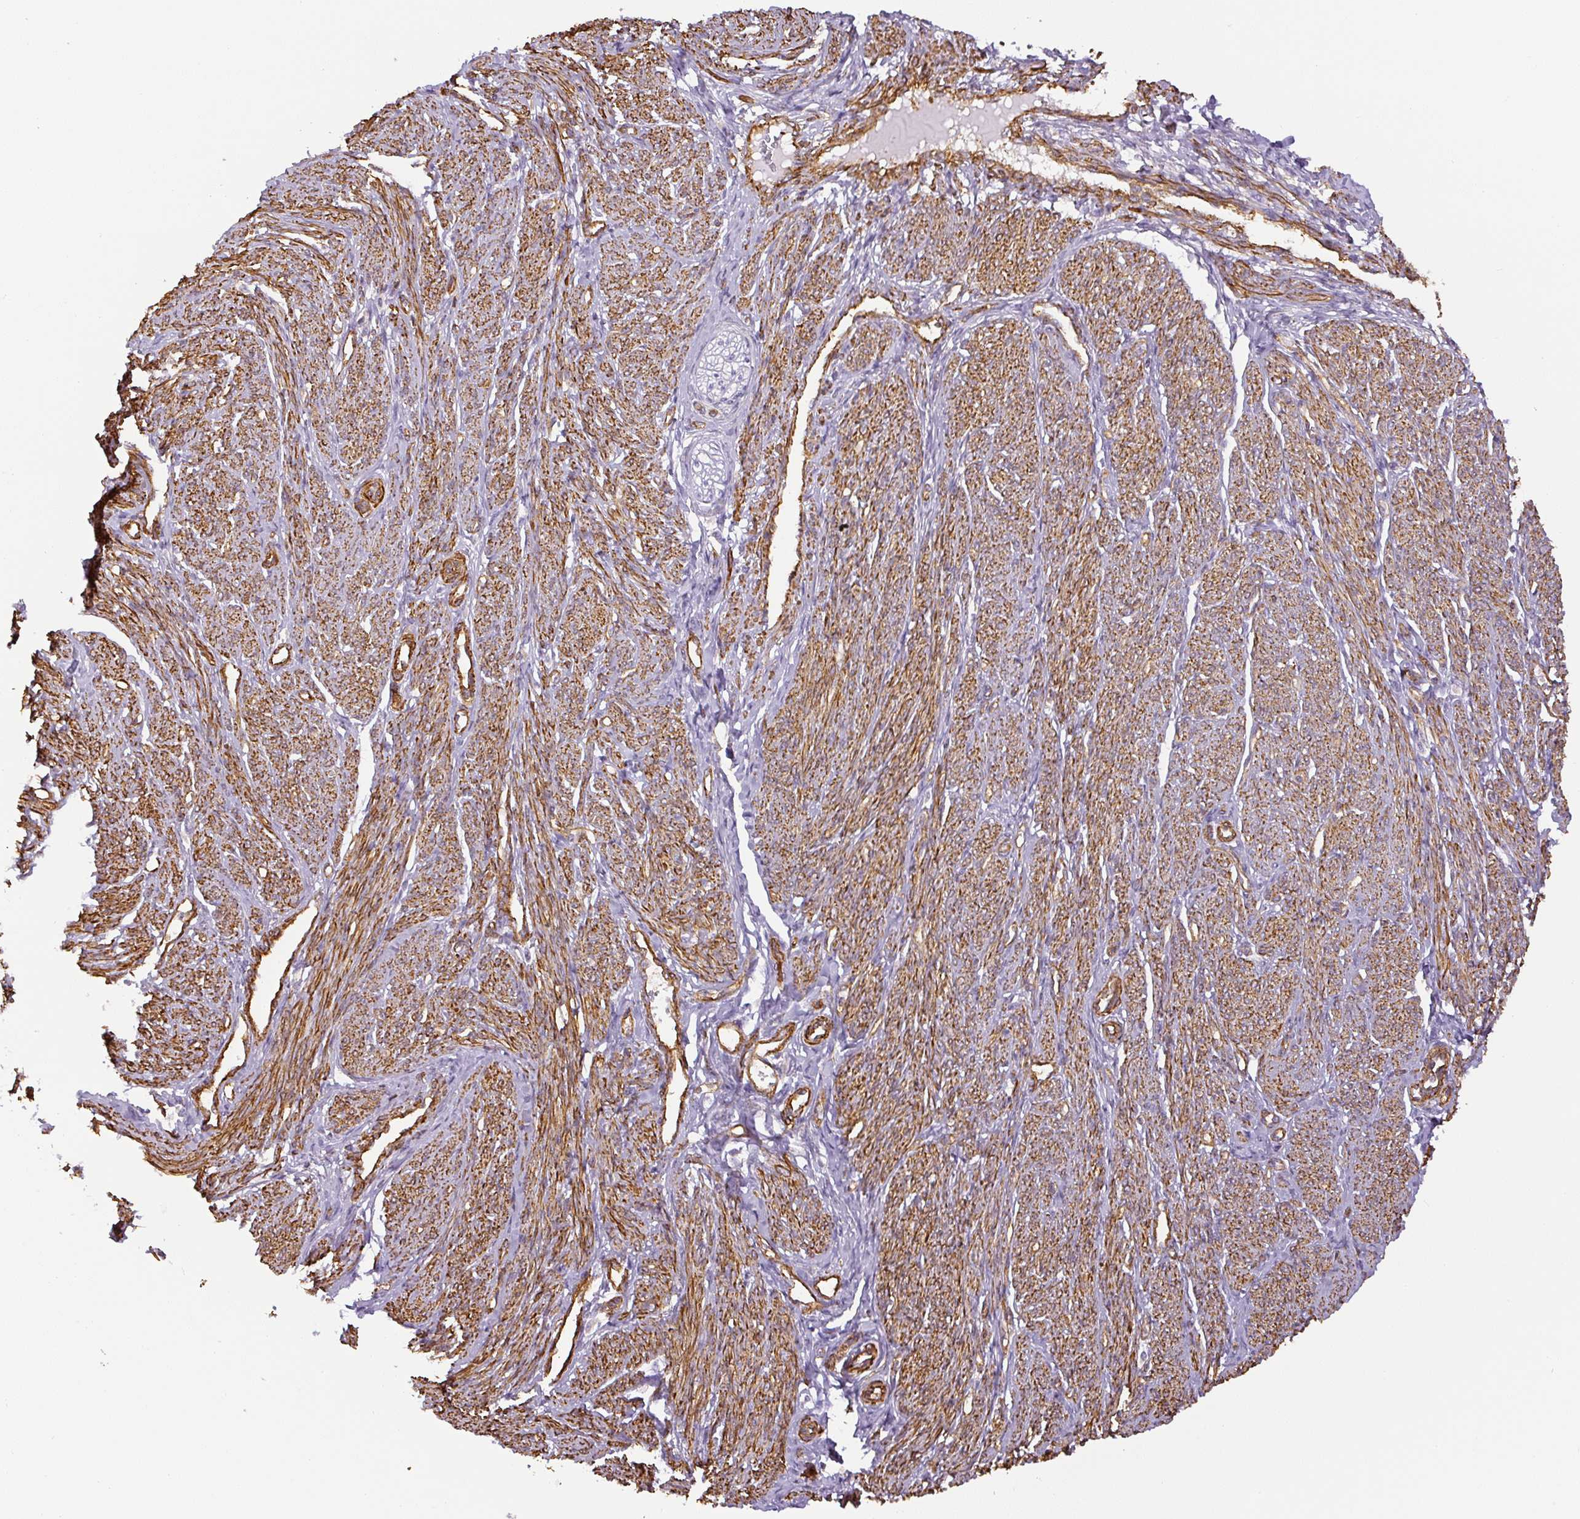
{"staining": {"intensity": "strong", "quantity": ">75%", "location": "cytoplasmic/membranous"}, "tissue": "smooth muscle", "cell_type": "Smooth muscle cells", "image_type": "normal", "snomed": [{"axis": "morphology", "description": "Normal tissue, NOS"}, {"axis": "topography", "description": "Smooth muscle"}], "caption": "A high amount of strong cytoplasmic/membranous staining is appreciated in about >75% of smooth muscle cells in benign smooth muscle. (DAB (3,3'-diaminobenzidine) IHC, brown staining for protein, blue staining for nuclei).", "gene": "MYL12A", "patient": {"sex": "female", "age": 65}}